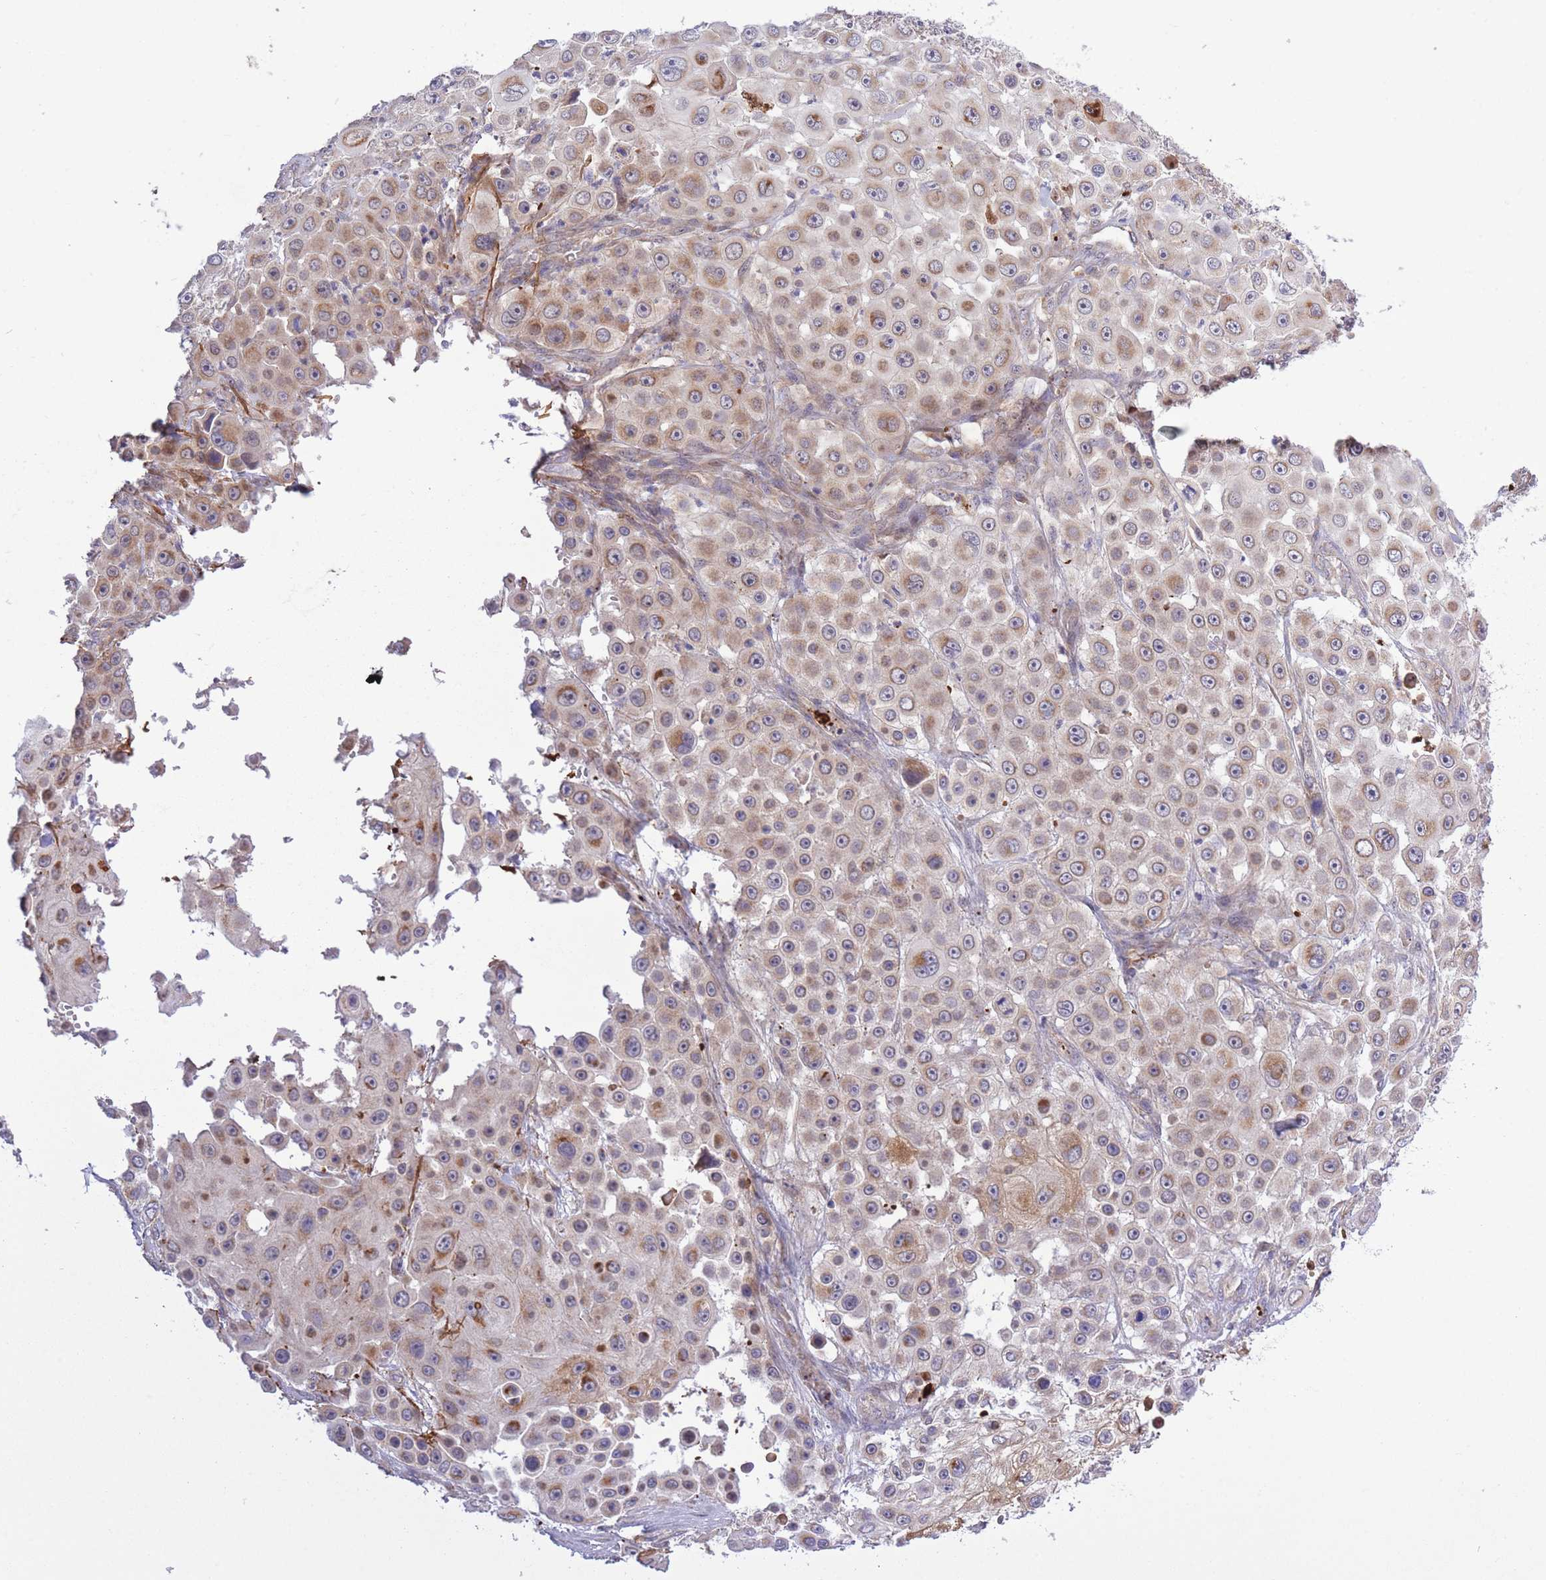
{"staining": {"intensity": "weak", "quantity": ">75%", "location": "cytoplasmic/membranous"}, "tissue": "skin cancer", "cell_type": "Tumor cells", "image_type": "cancer", "snomed": [{"axis": "morphology", "description": "Squamous cell carcinoma, NOS"}, {"axis": "topography", "description": "Skin"}], "caption": "This is a photomicrograph of immunohistochemistry staining of squamous cell carcinoma (skin), which shows weak expression in the cytoplasmic/membranous of tumor cells.", "gene": "ATP13A2", "patient": {"sex": "male", "age": 67}}